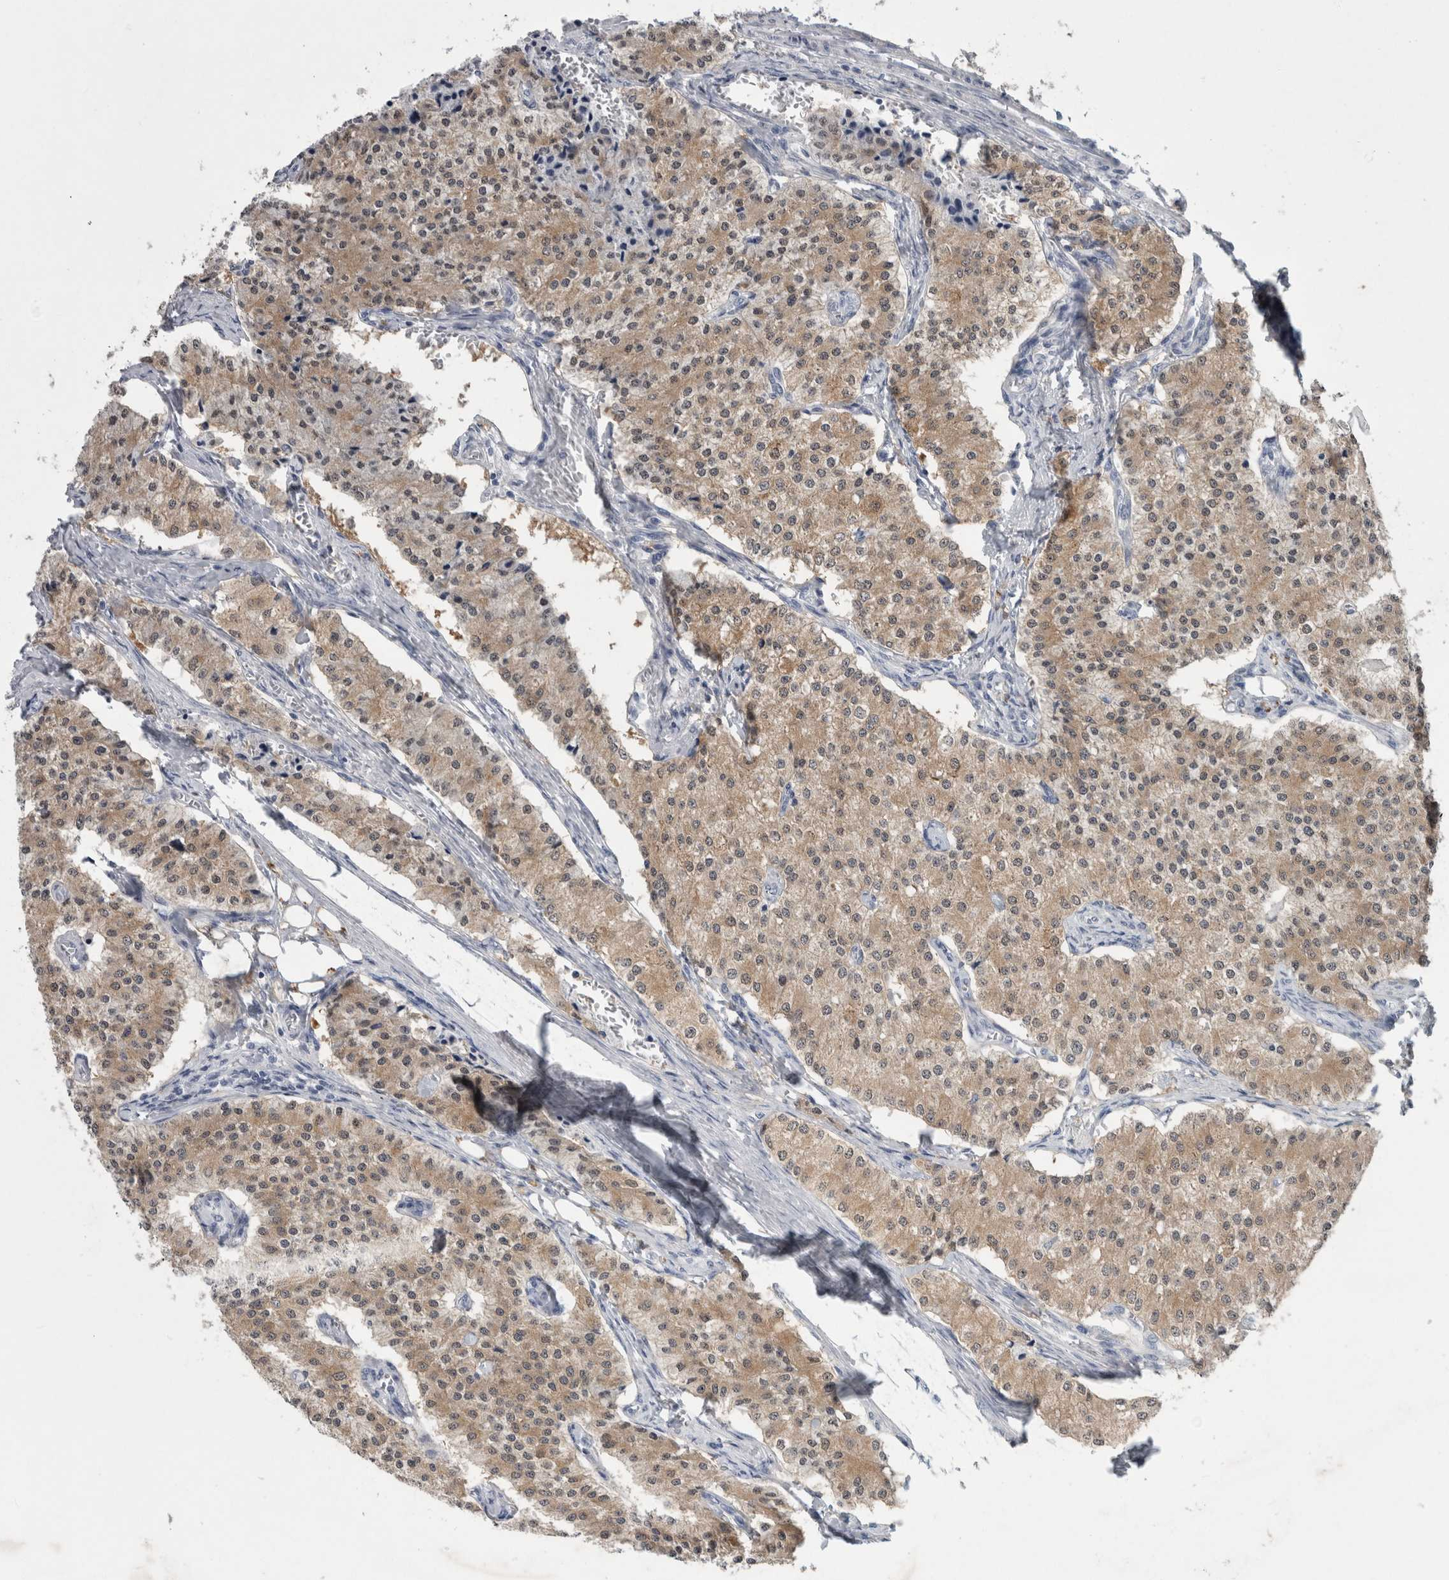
{"staining": {"intensity": "weak", "quantity": ">75%", "location": "cytoplasmic/membranous"}, "tissue": "carcinoid", "cell_type": "Tumor cells", "image_type": "cancer", "snomed": [{"axis": "morphology", "description": "Carcinoid, malignant, NOS"}, {"axis": "topography", "description": "Colon"}], "caption": "About >75% of tumor cells in human malignant carcinoid reveal weak cytoplasmic/membranous protein staining as visualized by brown immunohistochemical staining.", "gene": "FAM83H", "patient": {"sex": "female", "age": 52}}